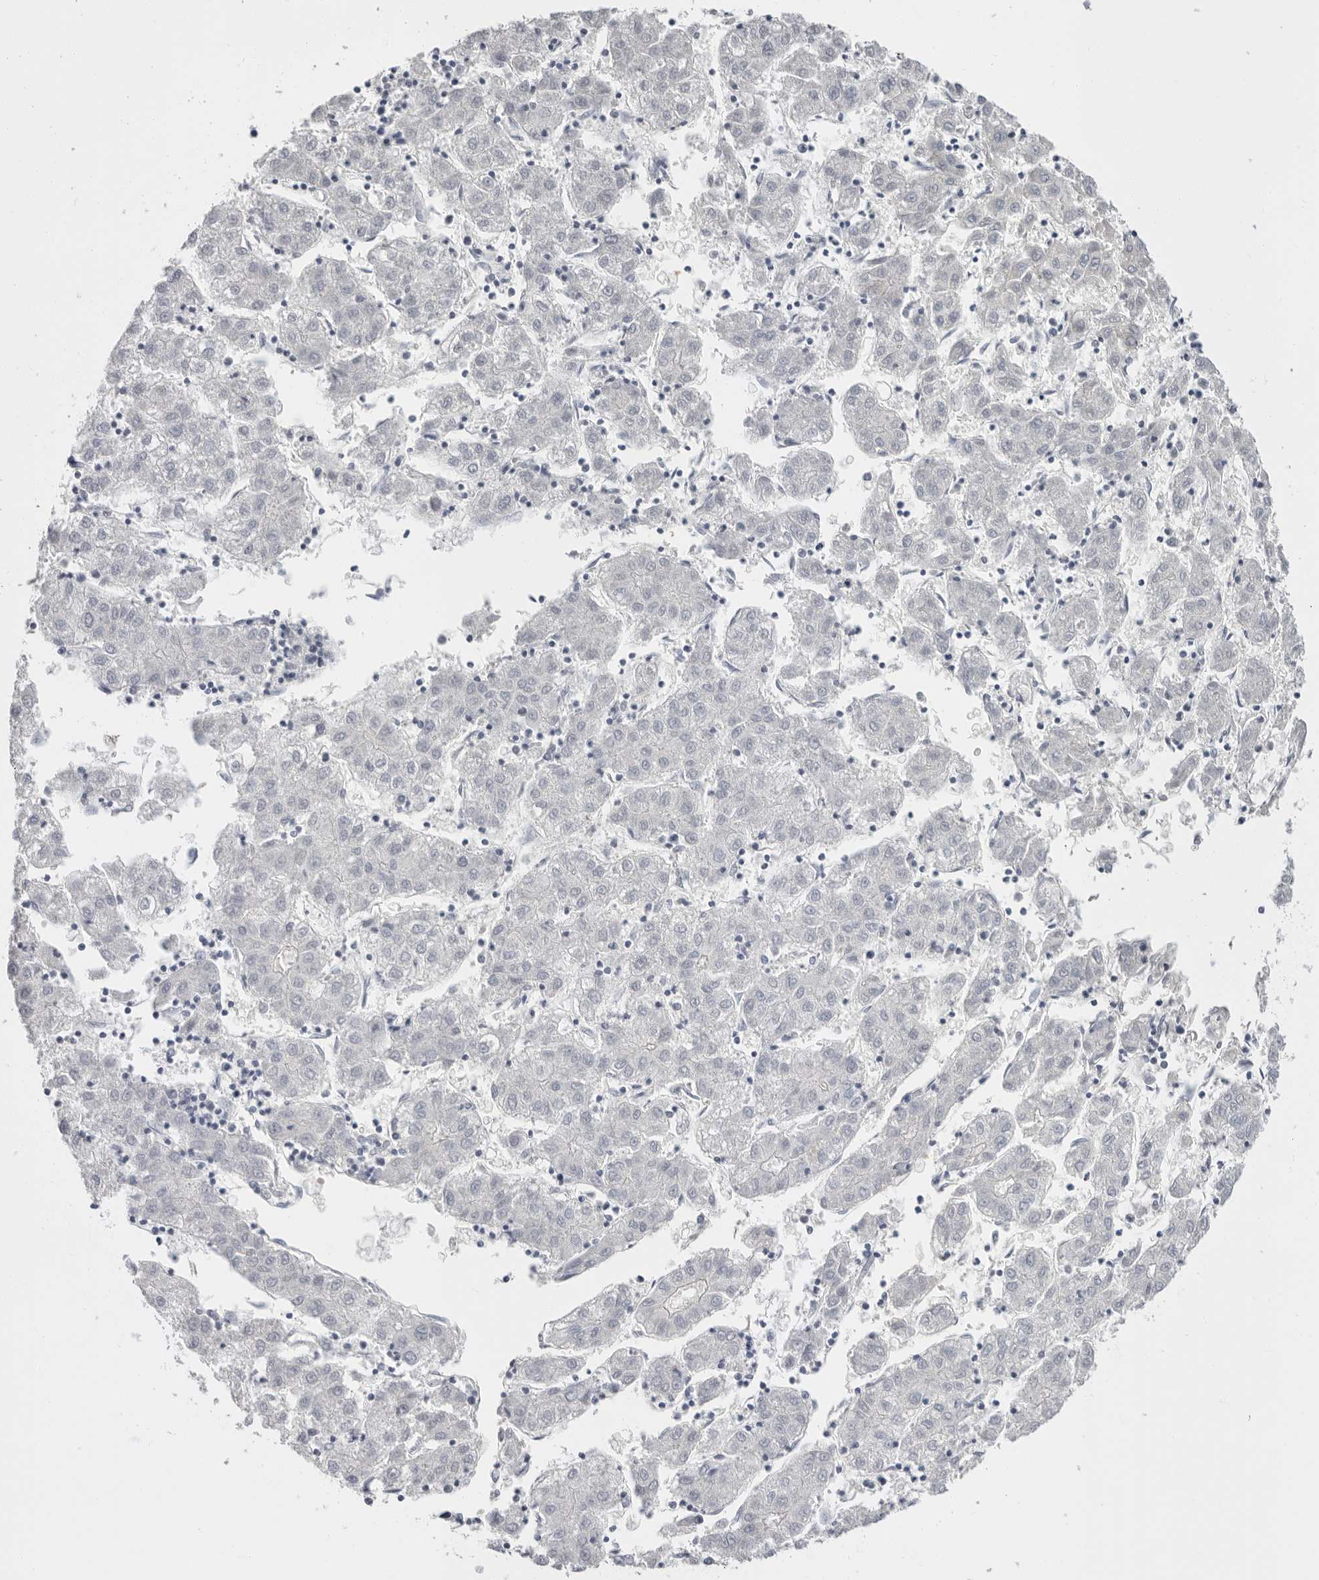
{"staining": {"intensity": "negative", "quantity": "none", "location": "none"}, "tissue": "liver cancer", "cell_type": "Tumor cells", "image_type": "cancer", "snomed": [{"axis": "morphology", "description": "Carcinoma, Hepatocellular, NOS"}, {"axis": "topography", "description": "Liver"}], "caption": "Immunohistochemistry (IHC) of liver hepatocellular carcinoma shows no staining in tumor cells. (DAB (3,3'-diaminobenzidine) IHC with hematoxylin counter stain).", "gene": "APOA2", "patient": {"sex": "male", "age": 72}}